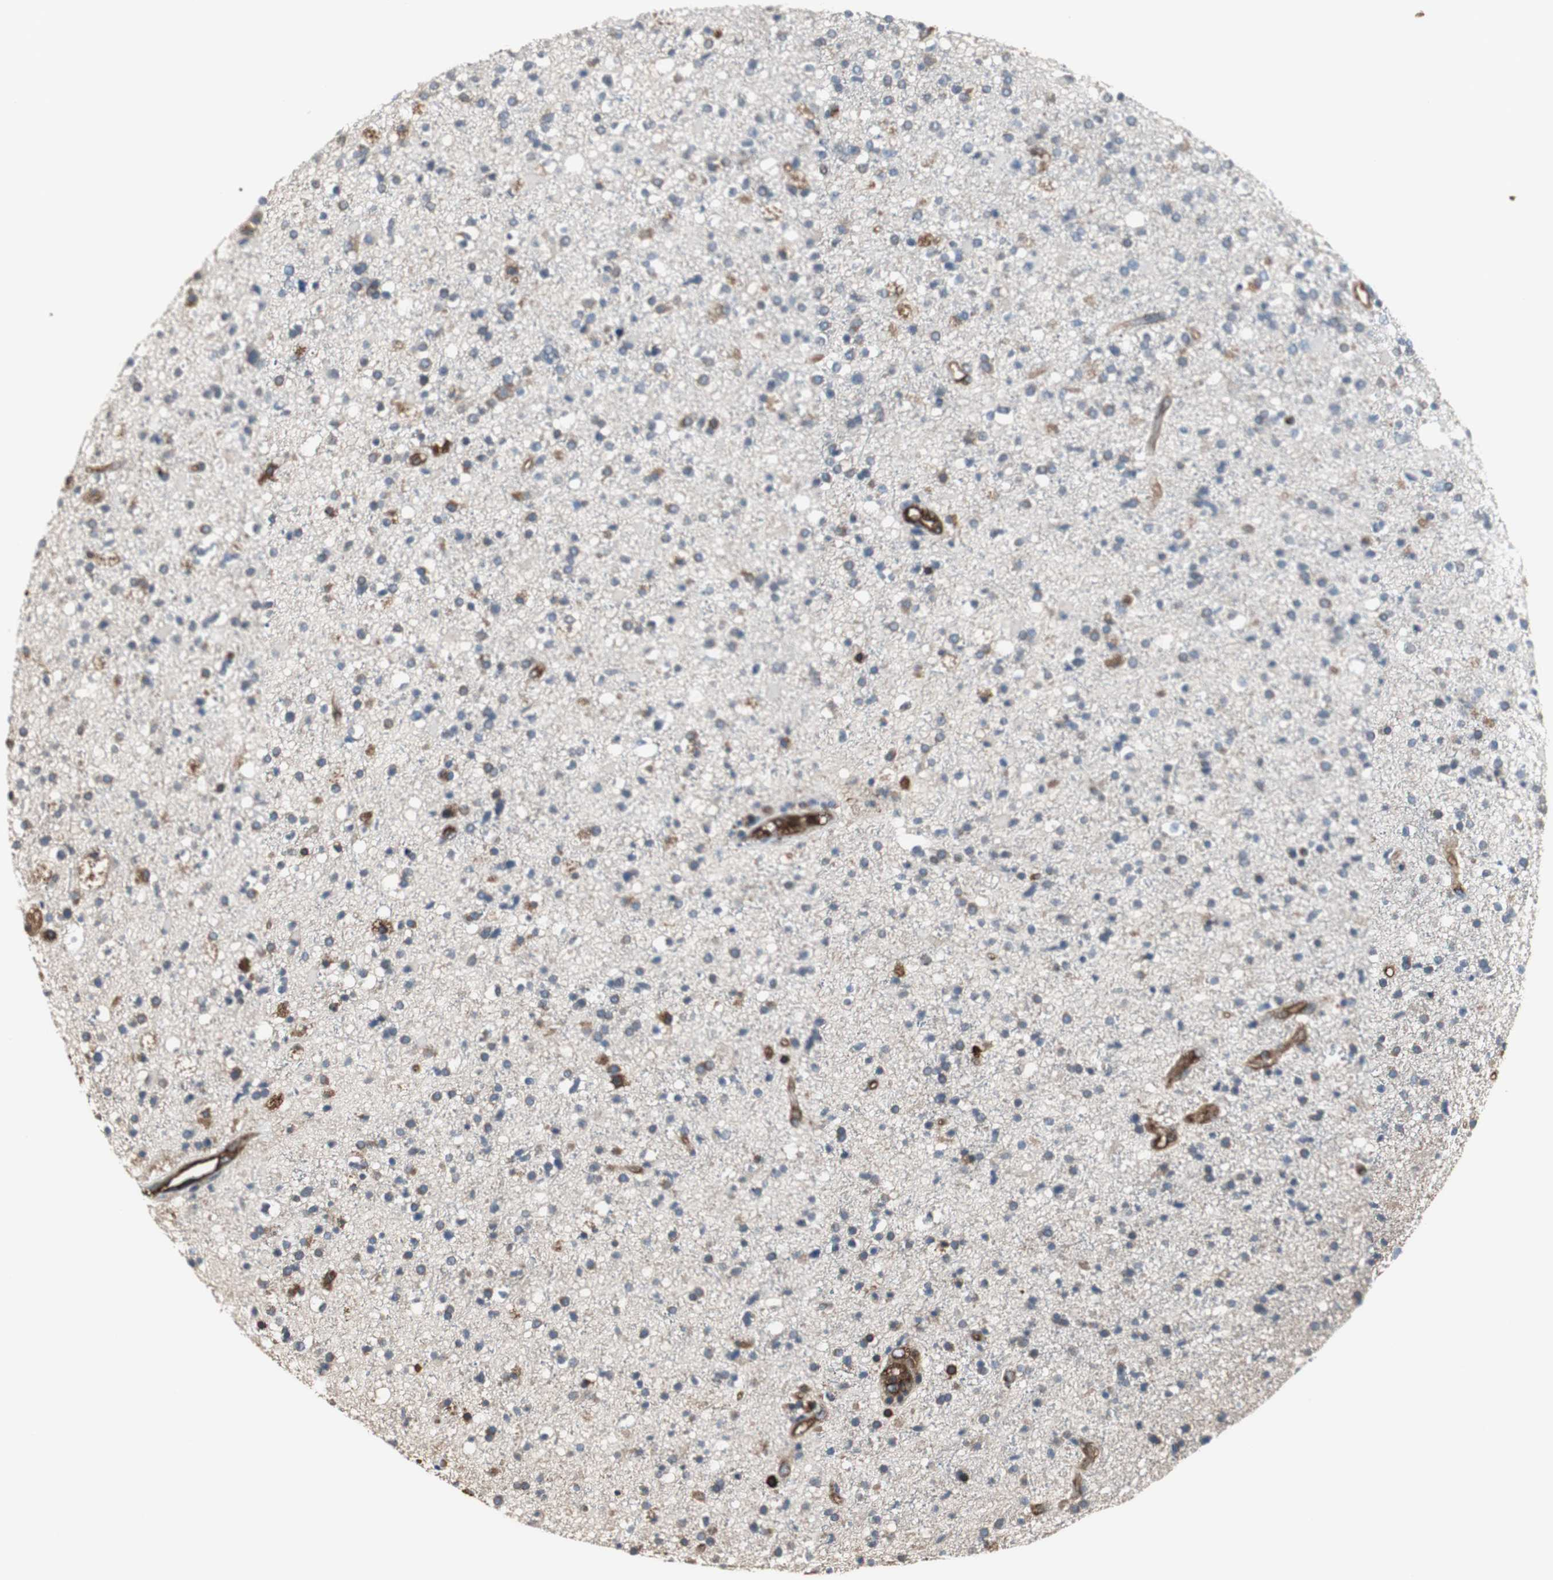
{"staining": {"intensity": "moderate", "quantity": "<25%", "location": "cytoplasmic/membranous"}, "tissue": "glioma", "cell_type": "Tumor cells", "image_type": "cancer", "snomed": [{"axis": "morphology", "description": "Glioma, malignant, High grade"}, {"axis": "topography", "description": "Brain"}], "caption": "This image displays immunohistochemistry (IHC) staining of human glioma, with low moderate cytoplasmic/membranous positivity in approximately <25% of tumor cells.", "gene": "ACTN1", "patient": {"sex": "male", "age": 33}}